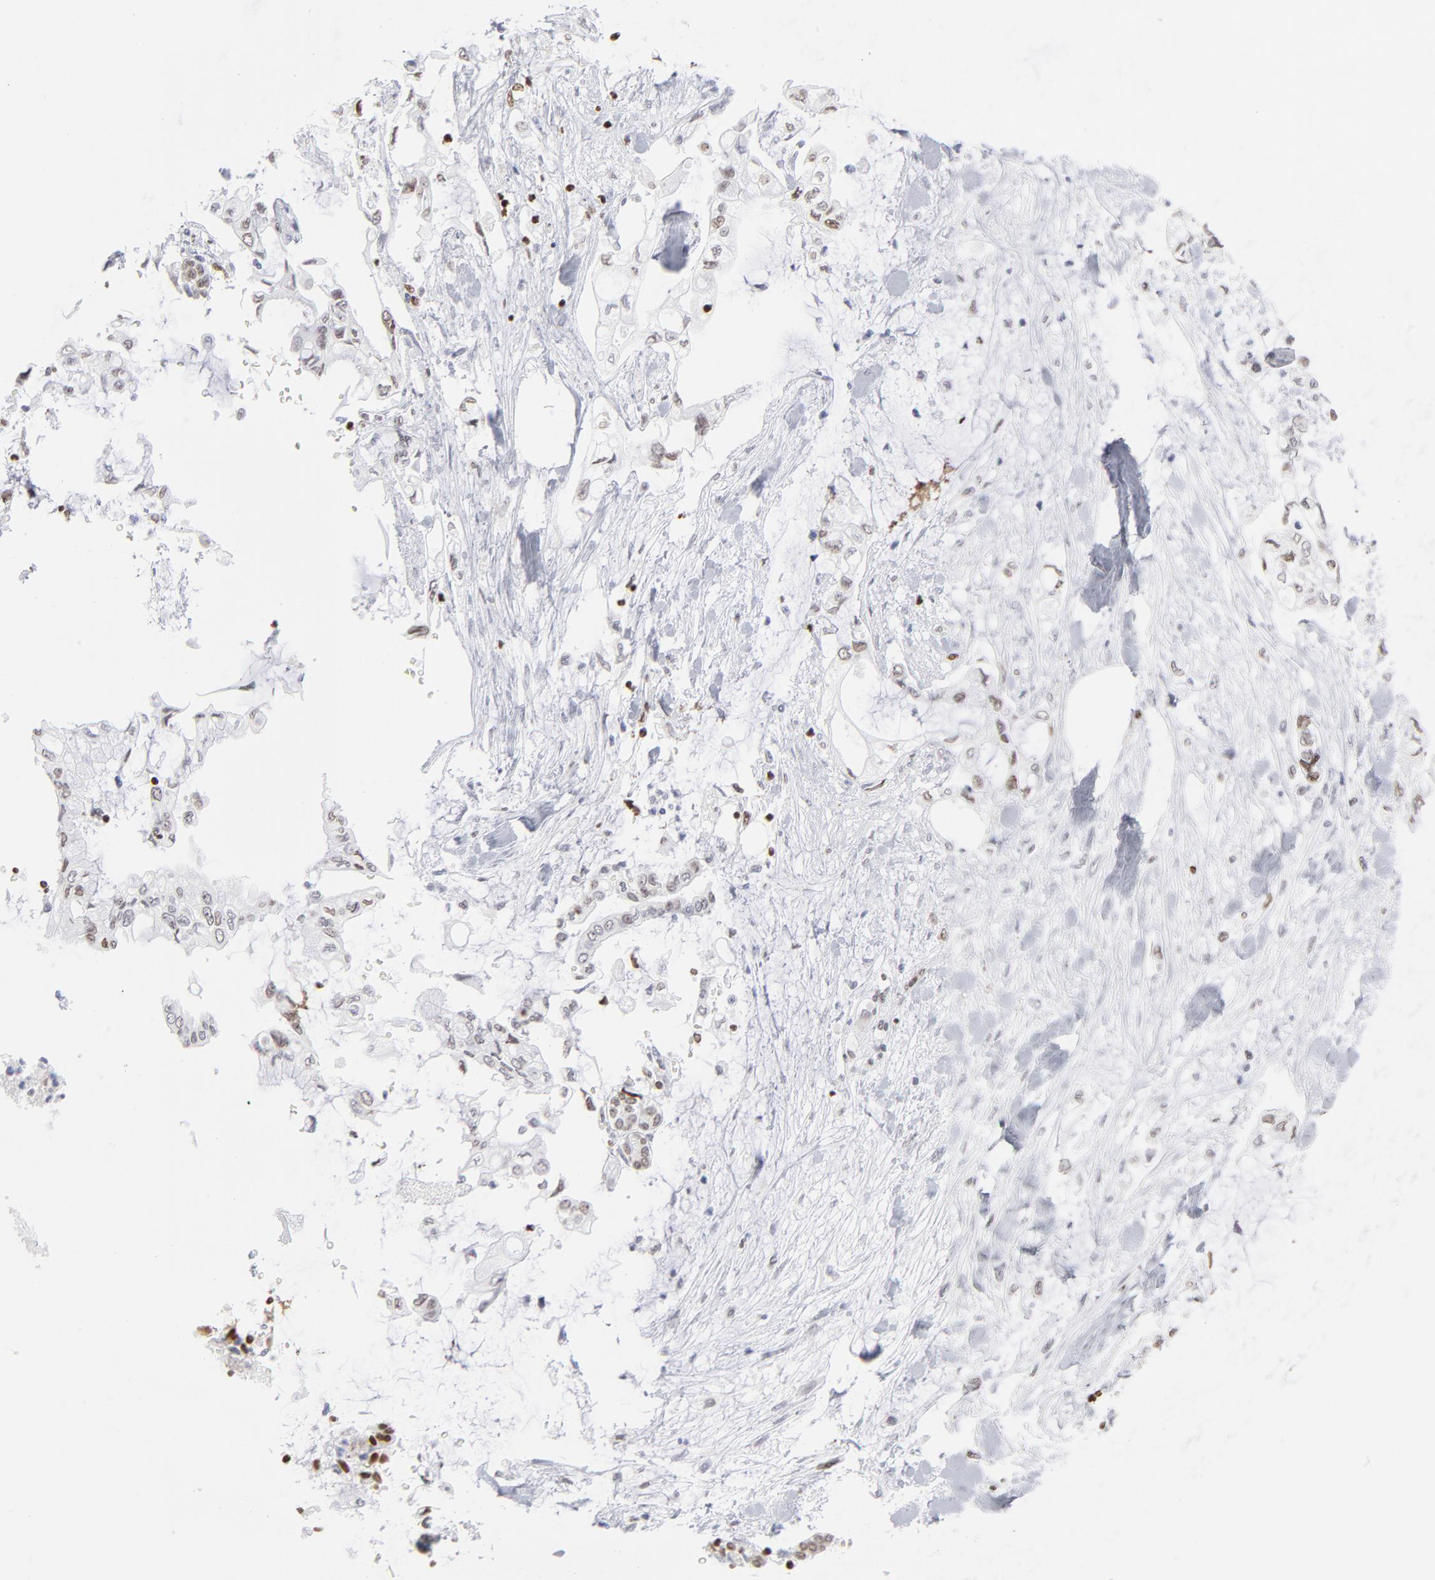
{"staining": {"intensity": "weak", "quantity": "25%-75%", "location": "nuclear"}, "tissue": "pancreatic cancer", "cell_type": "Tumor cells", "image_type": "cancer", "snomed": [{"axis": "morphology", "description": "Adenocarcinoma, NOS"}, {"axis": "topography", "description": "Pancreas"}], "caption": "This micrograph exhibits IHC staining of human pancreatic adenocarcinoma, with low weak nuclear positivity in about 25%-75% of tumor cells.", "gene": "PARP1", "patient": {"sex": "female", "age": 70}}